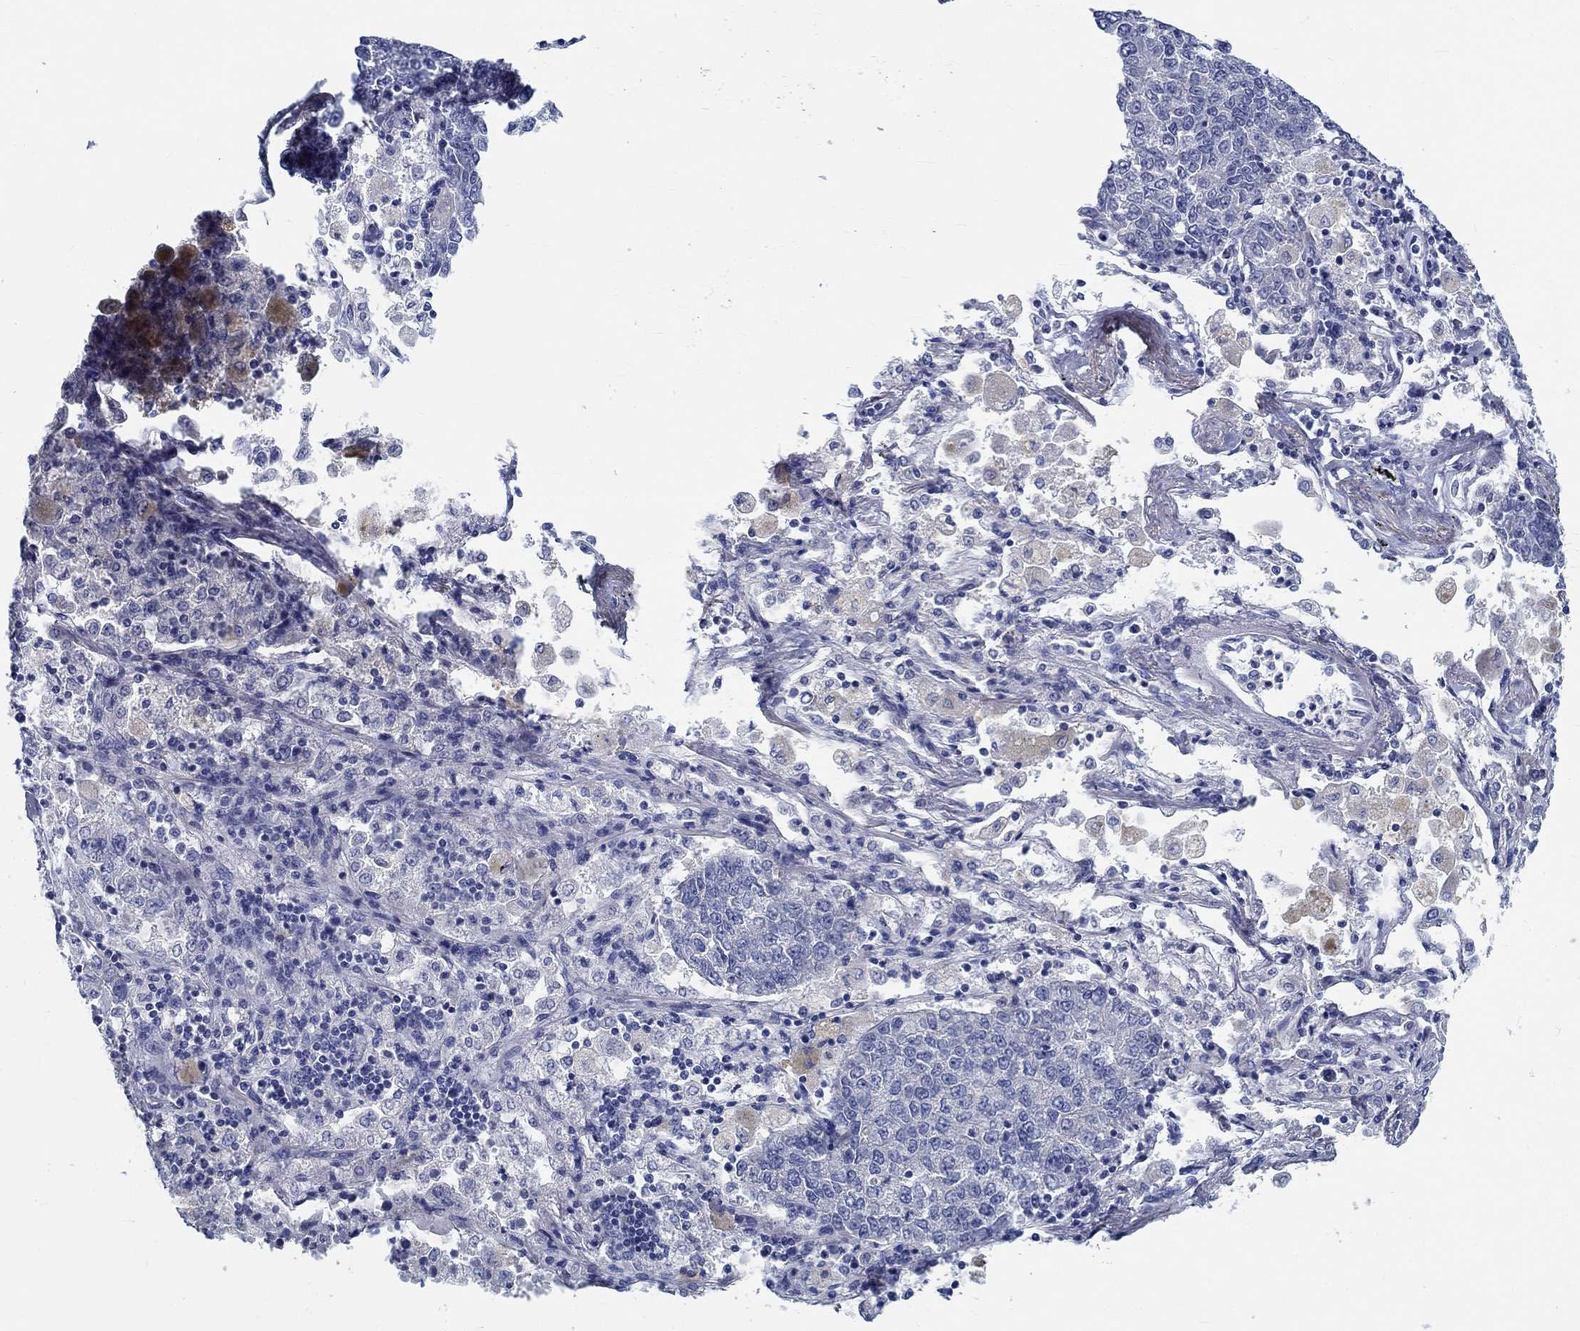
{"staining": {"intensity": "negative", "quantity": "none", "location": "none"}, "tissue": "lung cancer", "cell_type": "Tumor cells", "image_type": "cancer", "snomed": [{"axis": "morphology", "description": "Adenocarcinoma, NOS"}, {"axis": "topography", "description": "Lung"}], "caption": "Immunohistochemistry (IHC) of adenocarcinoma (lung) reveals no staining in tumor cells.", "gene": "MYBPC1", "patient": {"sex": "male", "age": 49}}